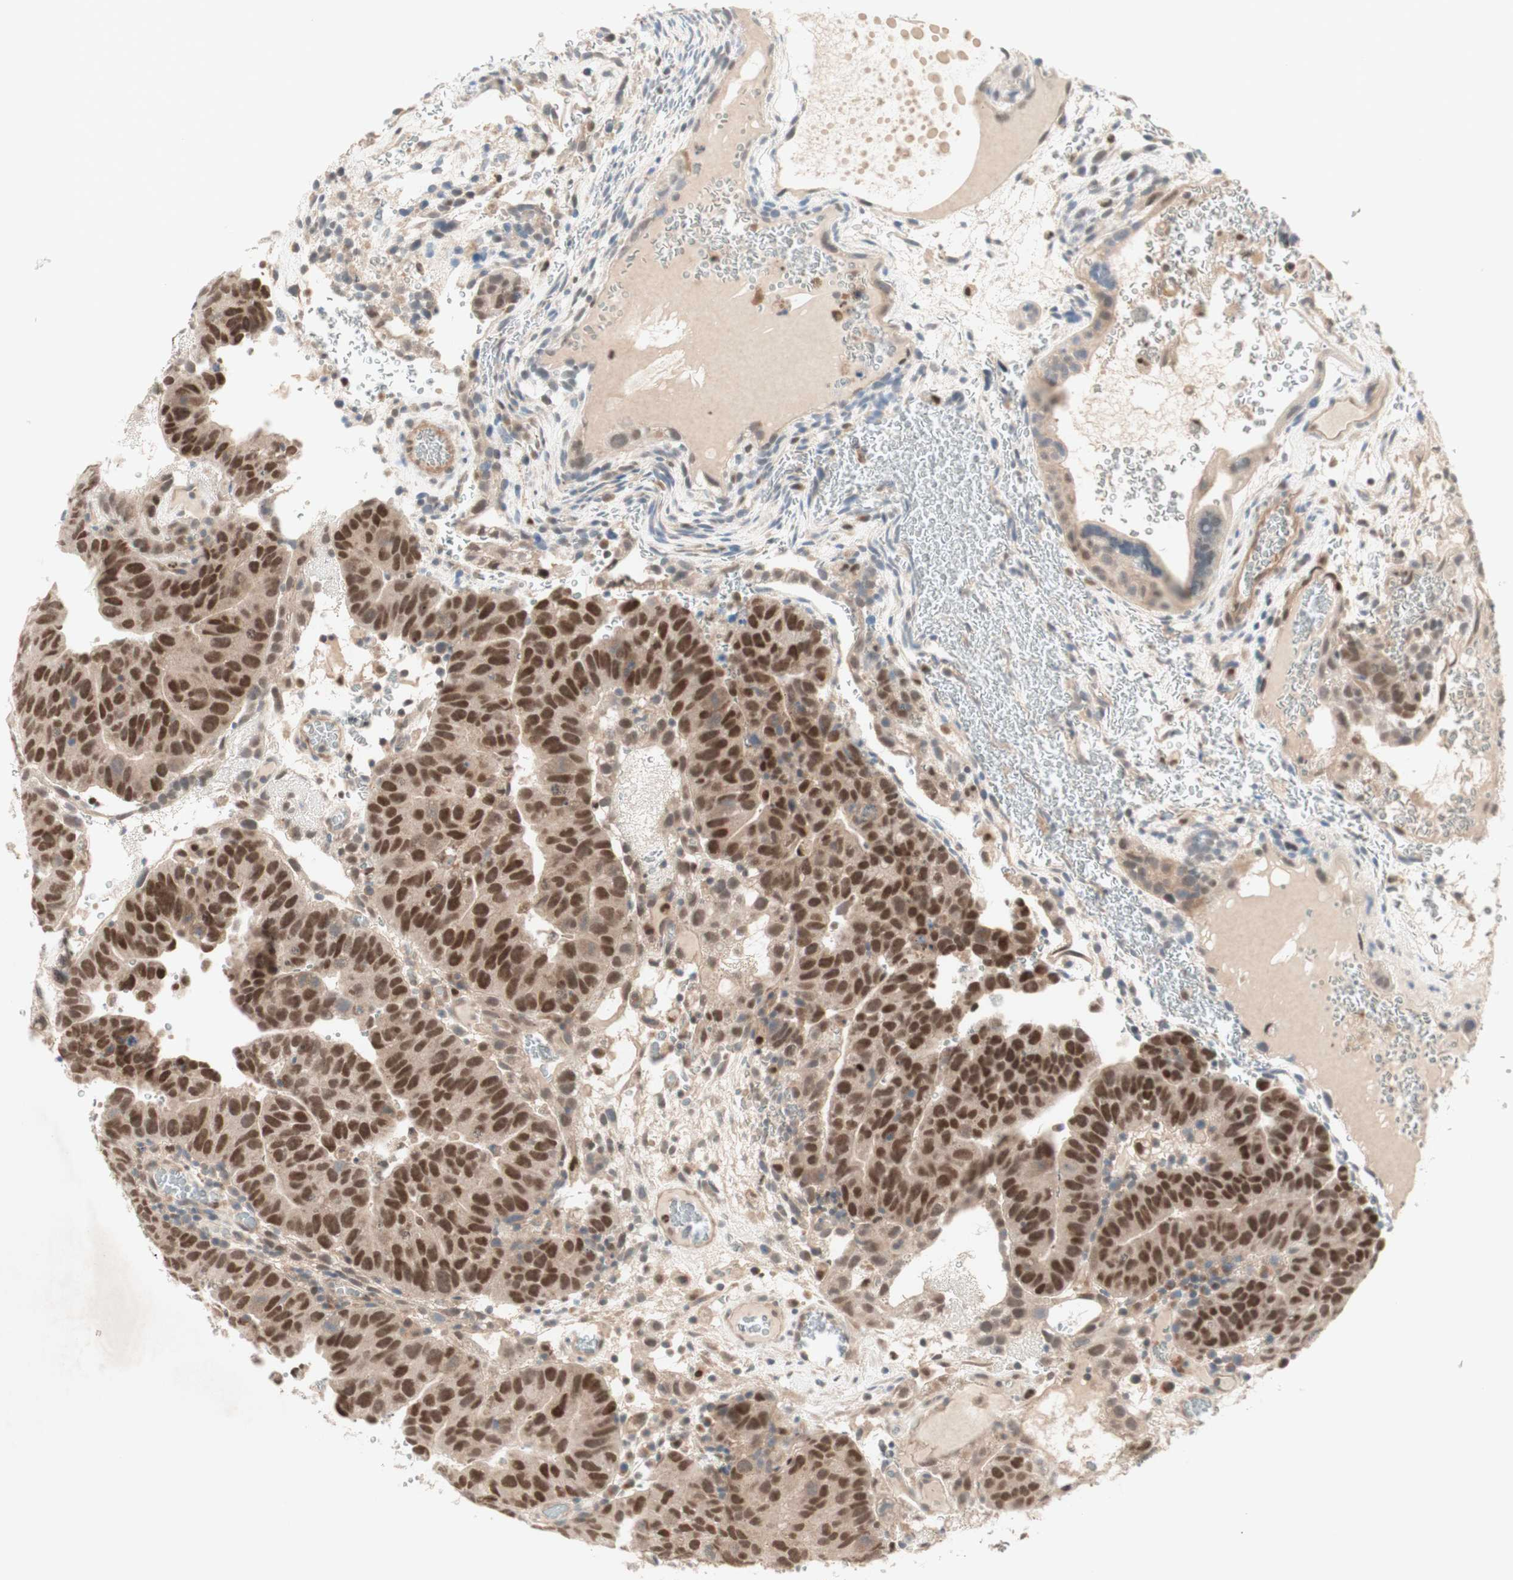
{"staining": {"intensity": "moderate", "quantity": ">75%", "location": "nuclear"}, "tissue": "testis cancer", "cell_type": "Tumor cells", "image_type": "cancer", "snomed": [{"axis": "morphology", "description": "Seminoma, NOS"}, {"axis": "morphology", "description": "Carcinoma, Embryonal, NOS"}, {"axis": "topography", "description": "Testis"}], "caption": "High-magnification brightfield microscopy of embryonal carcinoma (testis) stained with DAB (brown) and counterstained with hematoxylin (blue). tumor cells exhibit moderate nuclear positivity is seen in approximately>75% of cells.", "gene": "RFNG", "patient": {"sex": "male", "age": 52}}